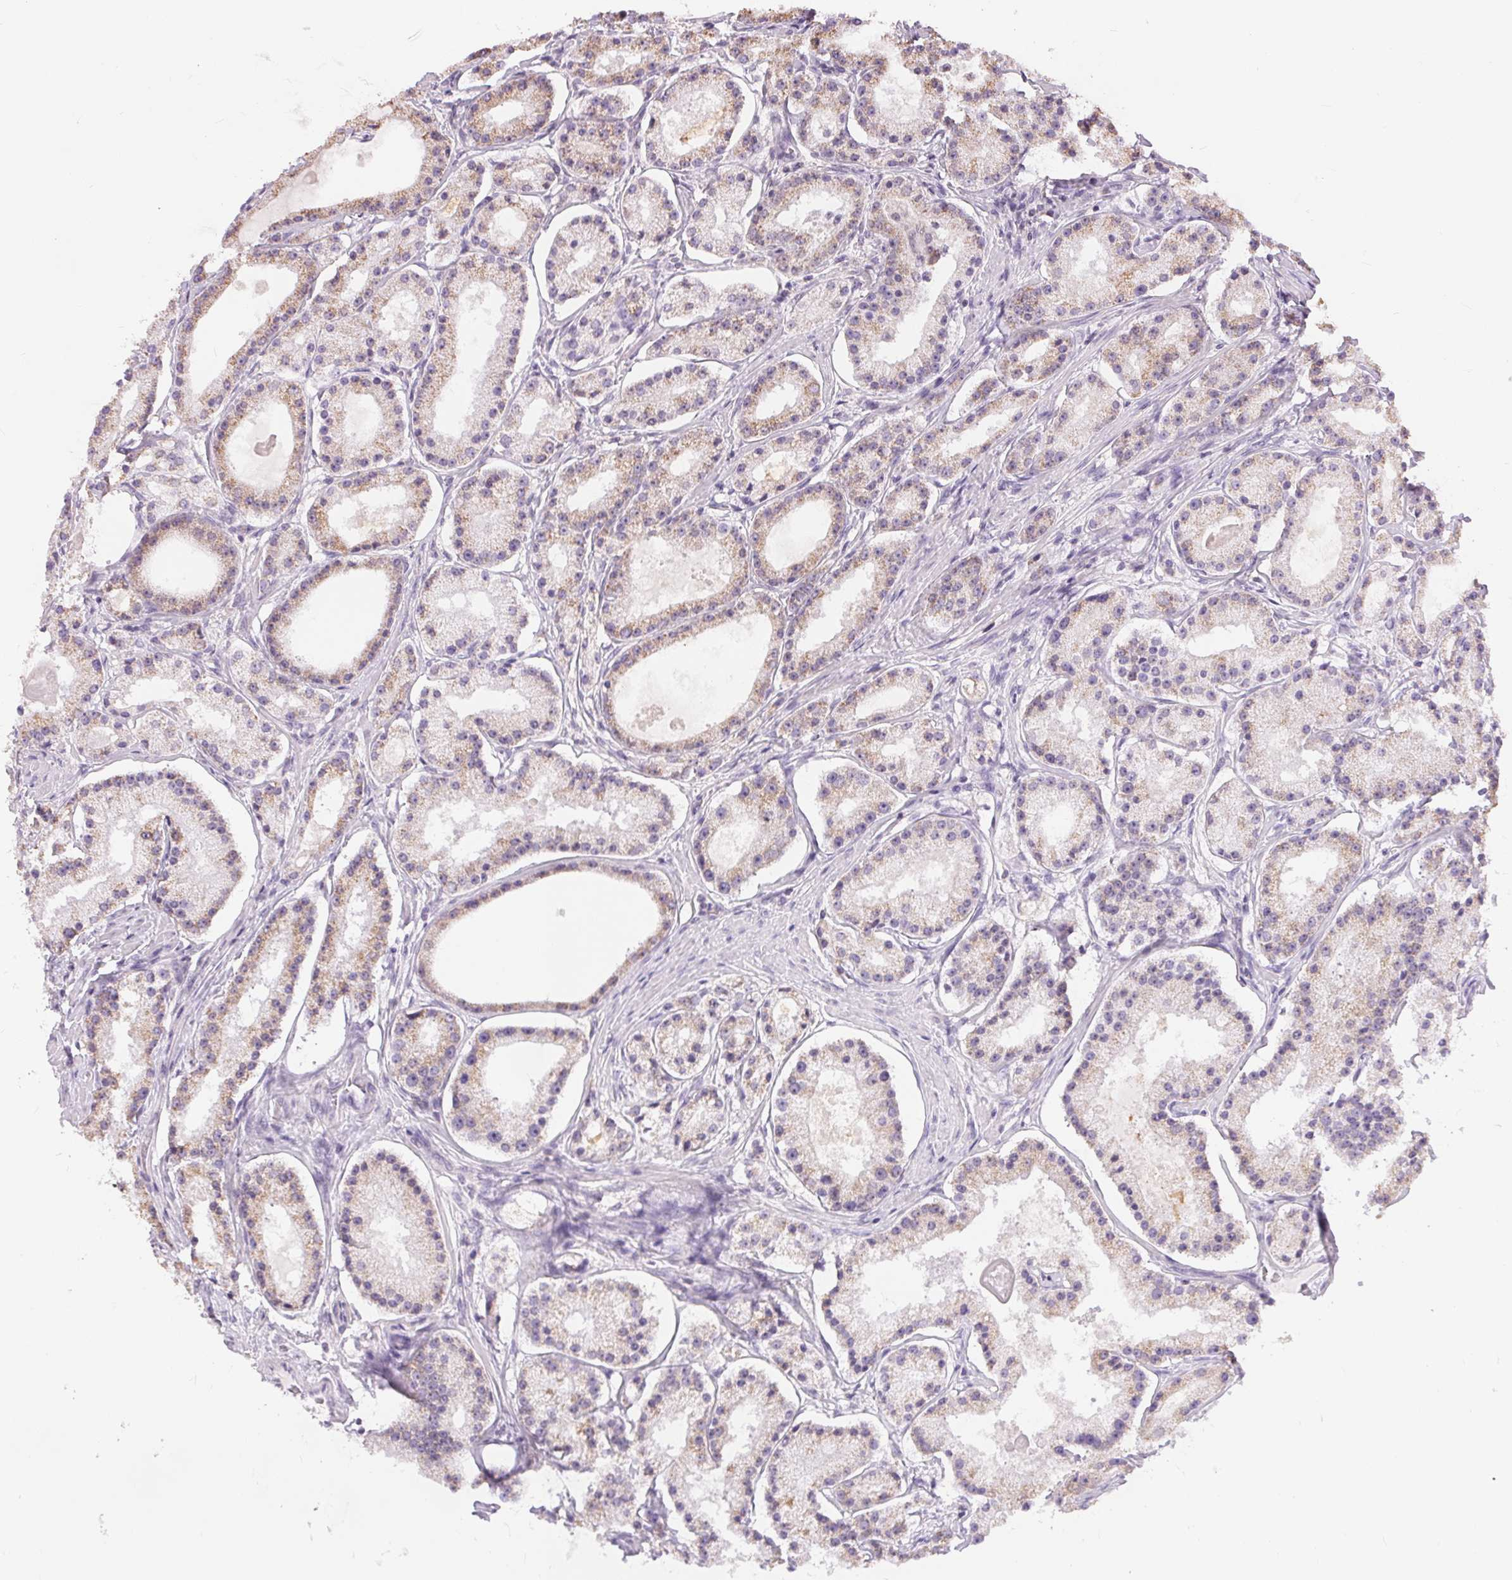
{"staining": {"intensity": "weak", "quantity": "25%-75%", "location": "cytoplasmic/membranous"}, "tissue": "prostate cancer", "cell_type": "Tumor cells", "image_type": "cancer", "snomed": [{"axis": "morphology", "description": "Adenocarcinoma, Low grade"}, {"axis": "topography", "description": "Prostate"}], "caption": "Human prostate low-grade adenocarcinoma stained for a protein (brown) displays weak cytoplasmic/membranous positive staining in approximately 25%-75% of tumor cells.", "gene": "POU2F2", "patient": {"sex": "male", "age": 57}}